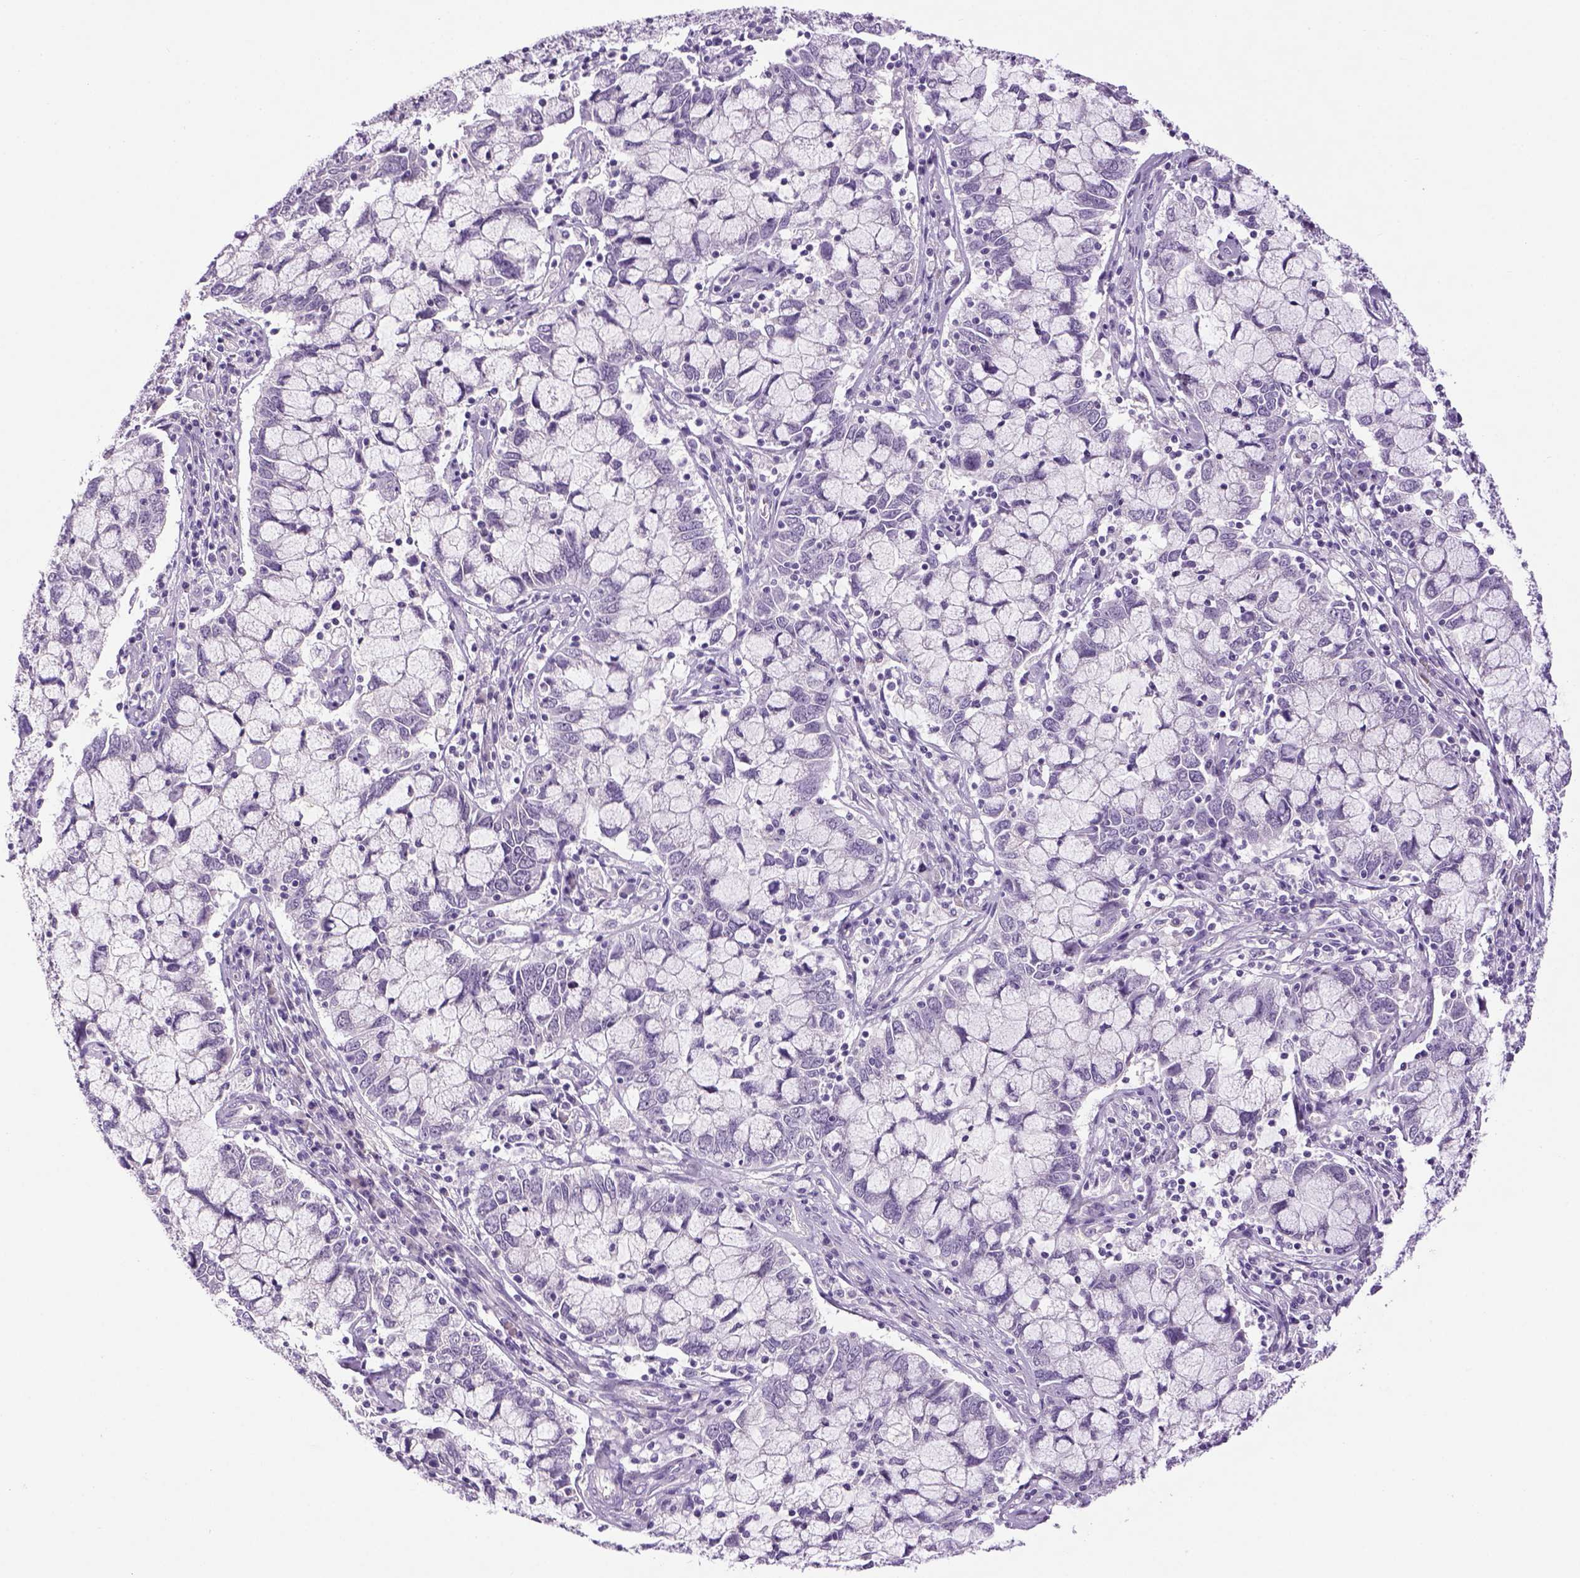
{"staining": {"intensity": "negative", "quantity": "none", "location": "none"}, "tissue": "cervical cancer", "cell_type": "Tumor cells", "image_type": "cancer", "snomed": [{"axis": "morphology", "description": "Adenocarcinoma, NOS"}, {"axis": "topography", "description": "Cervix"}], "caption": "IHC of human cervical cancer (adenocarcinoma) shows no expression in tumor cells.", "gene": "DBH", "patient": {"sex": "female", "age": 40}}